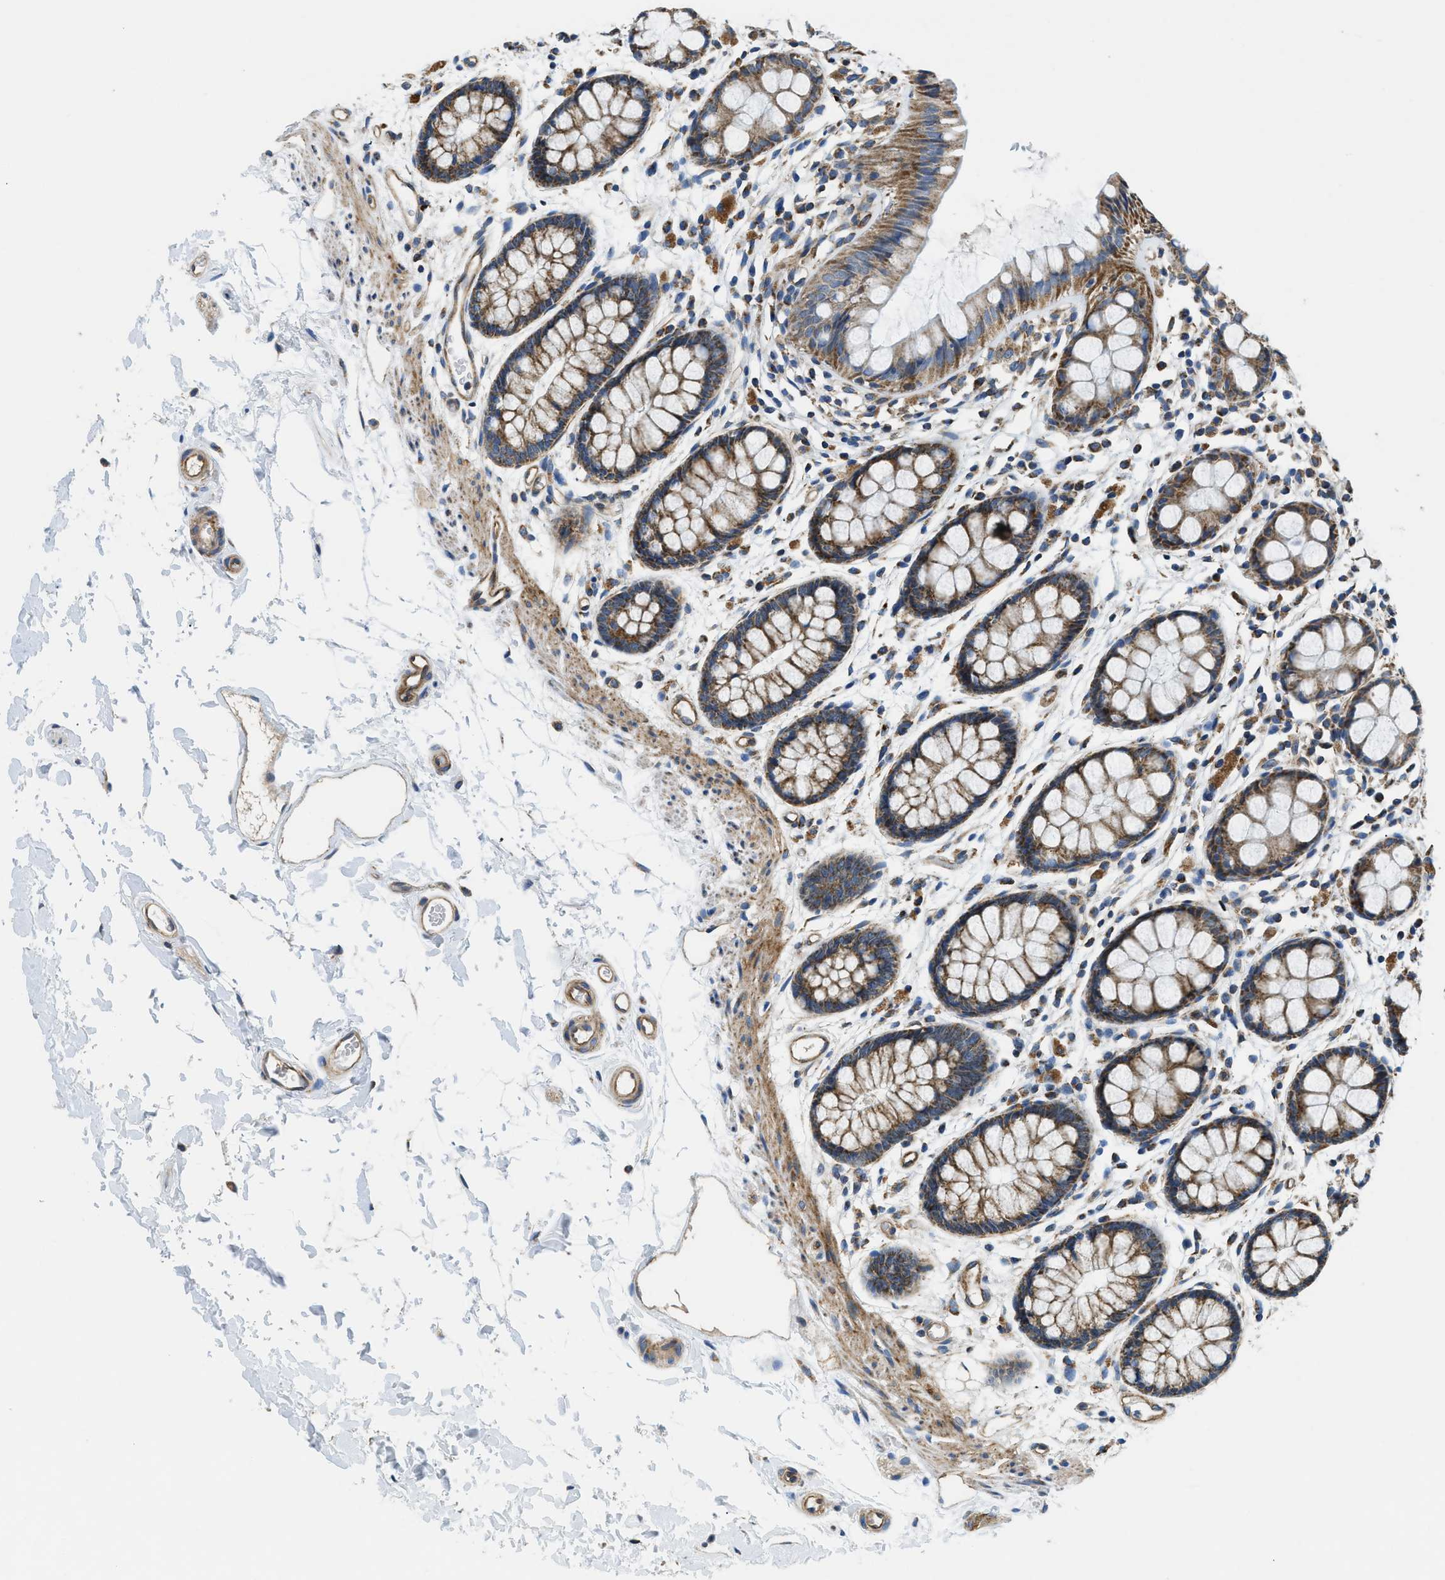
{"staining": {"intensity": "moderate", "quantity": ">75%", "location": "cytoplasmic/membranous"}, "tissue": "rectum", "cell_type": "Glandular cells", "image_type": "normal", "snomed": [{"axis": "morphology", "description": "Normal tissue, NOS"}, {"axis": "topography", "description": "Rectum"}], "caption": "This is an image of immunohistochemistry (IHC) staining of normal rectum, which shows moderate staining in the cytoplasmic/membranous of glandular cells.", "gene": "STK33", "patient": {"sex": "female", "age": 66}}